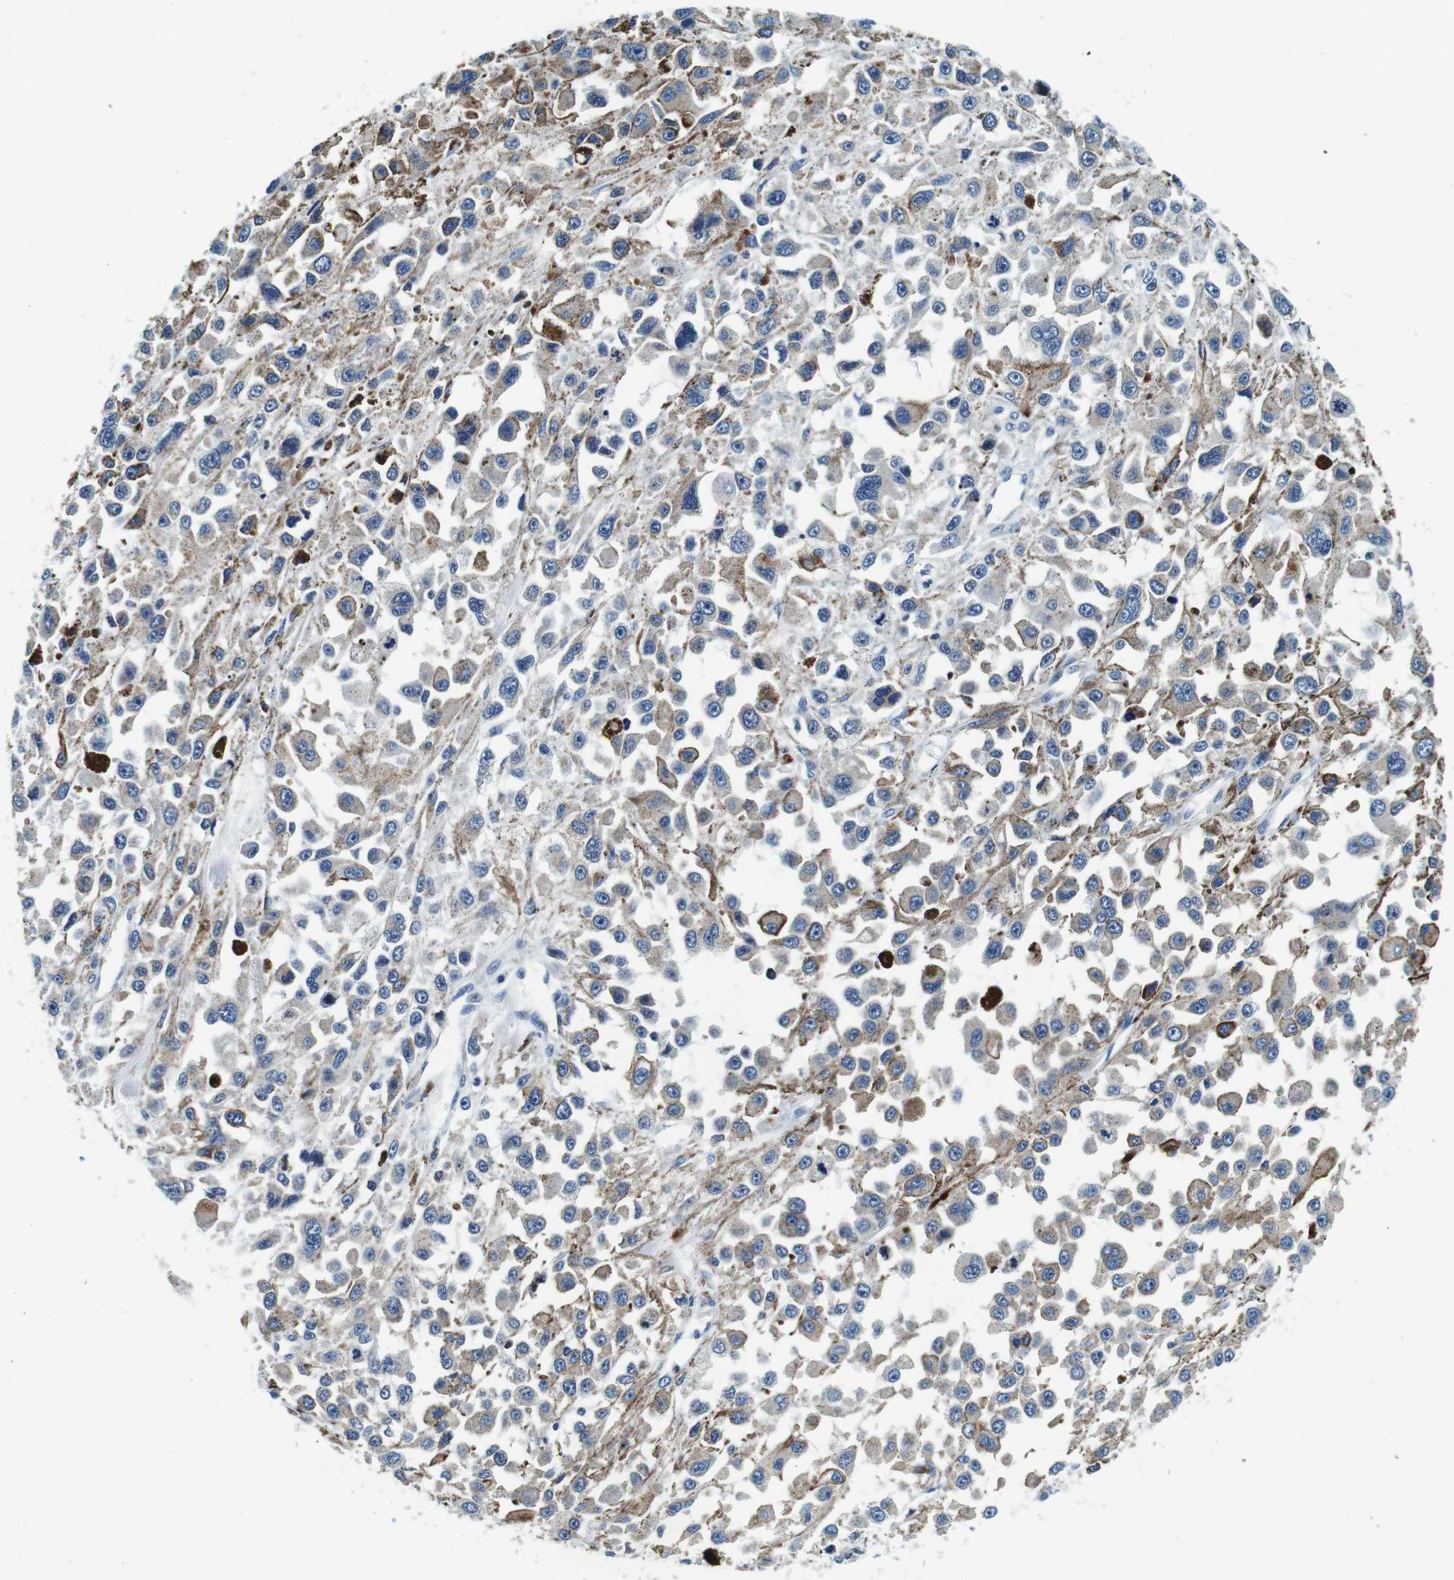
{"staining": {"intensity": "weak", "quantity": "<25%", "location": "cytoplasmic/membranous"}, "tissue": "melanoma", "cell_type": "Tumor cells", "image_type": "cancer", "snomed": [{"axis": "morphology", "description": "Malignant melanoma, Metastatic site"}, {"axis": "topography", "description": "Lymph node"}], "caption": "Immunohistochemical staining of human melanoma demonstrates no significant staining in tumor cells.", "gene": "FAR2", "patient": {"sex": "male", "age": 59}}